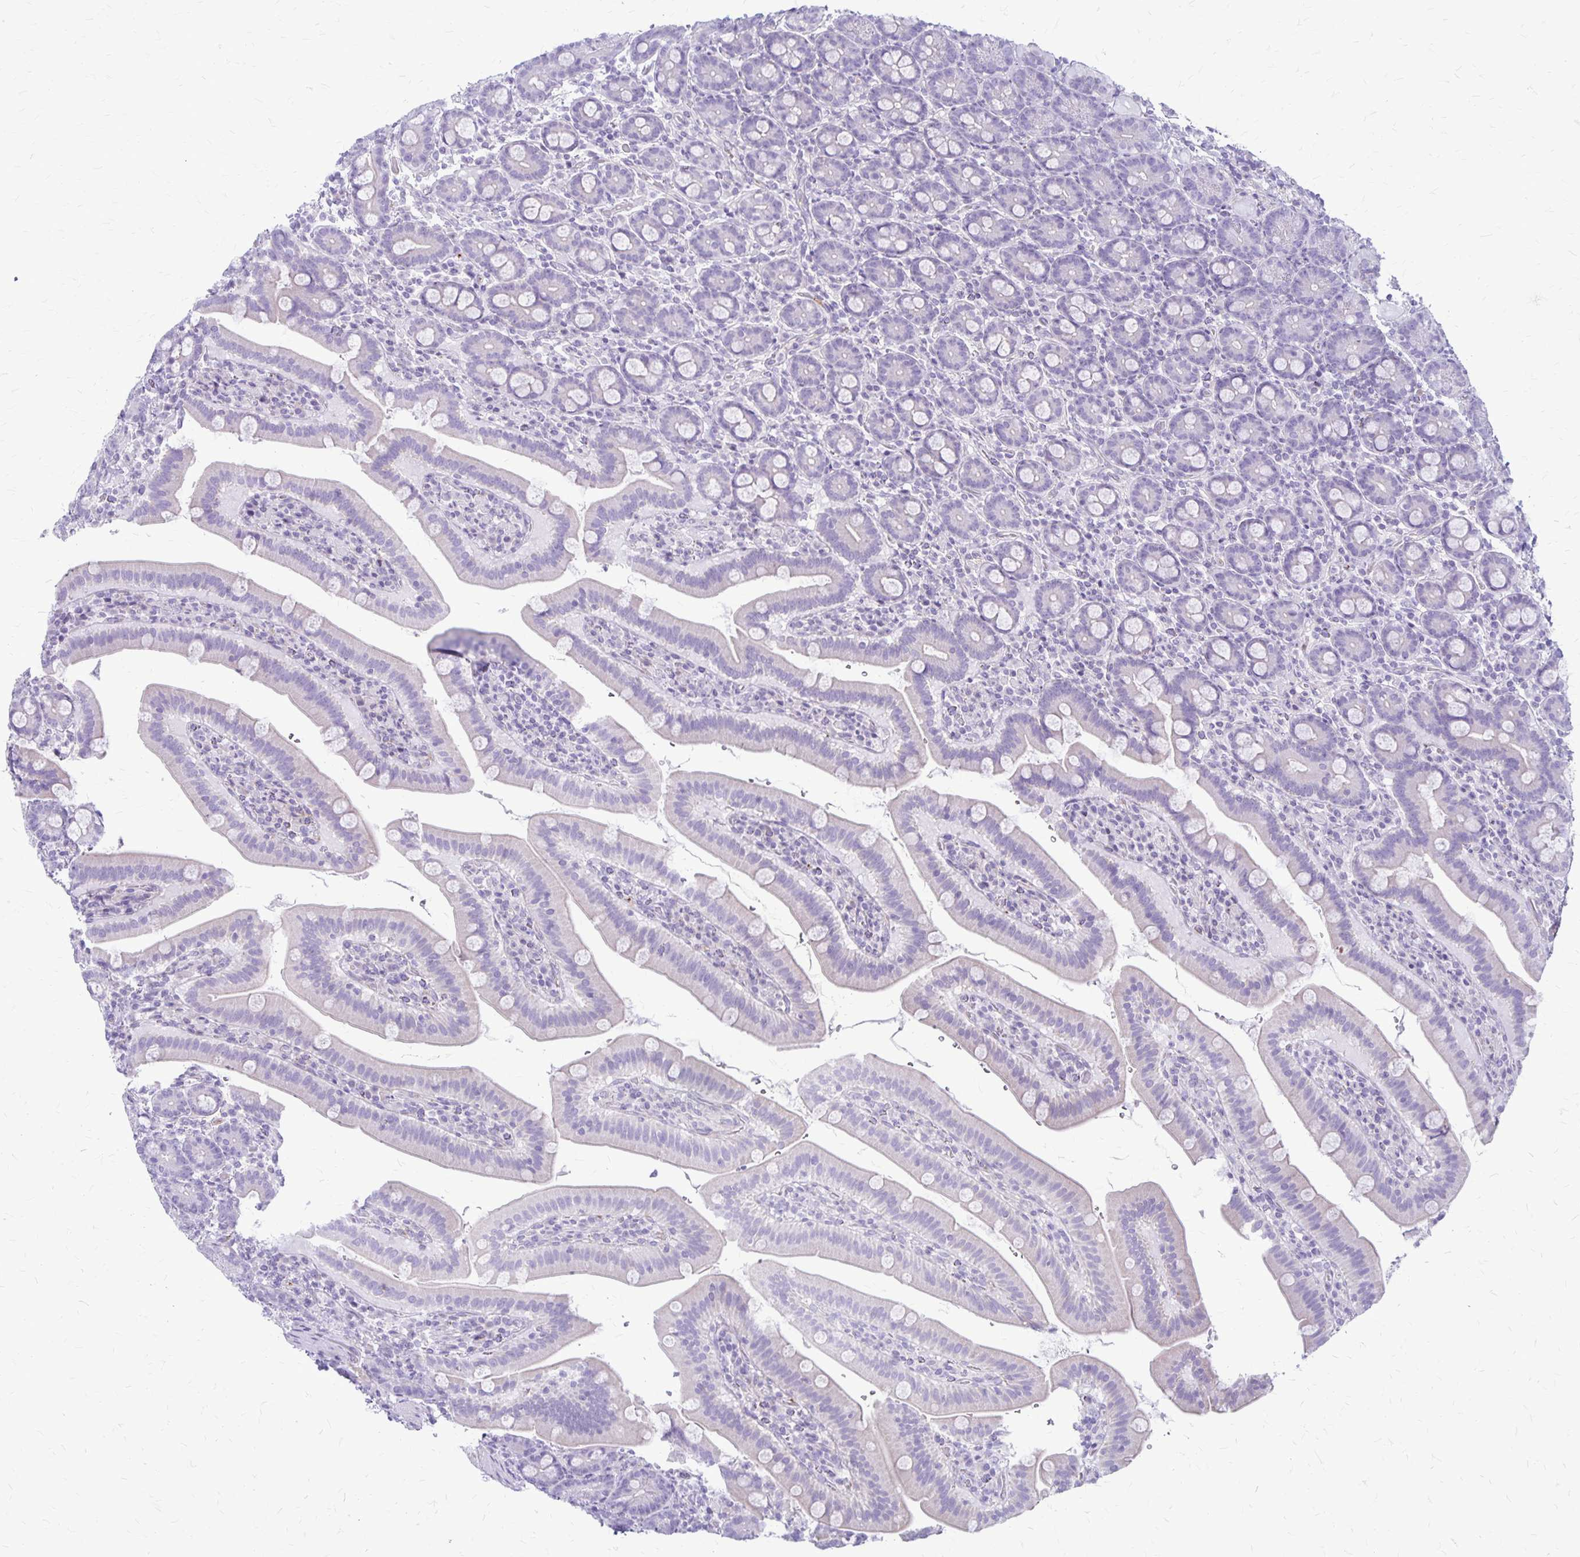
{"staining": {"intensity": "negative", "quantity": "none", "location": "none"}, "tissue": "small intestine", "cell_type": "Glandular cells", "image_type": "normal", "snomed": [{"axis": "morphology", "description": "Normal tissue, NOS"}, {"axis": "topography", "description": "Small intestine"}], "caption": "DAB (3,3'-diaminobenzidine) immunohistochemical staining of unremarkable human small intestine reveals no significant staining in glandular cells. (Stains: DAB immunohistochemistry (IHC) with hematoxylin counter stain, Microscopy: brightfield microscopy at high magnification).", "gene": "GP9", "patient": {"sex": "male", "age": 26}}